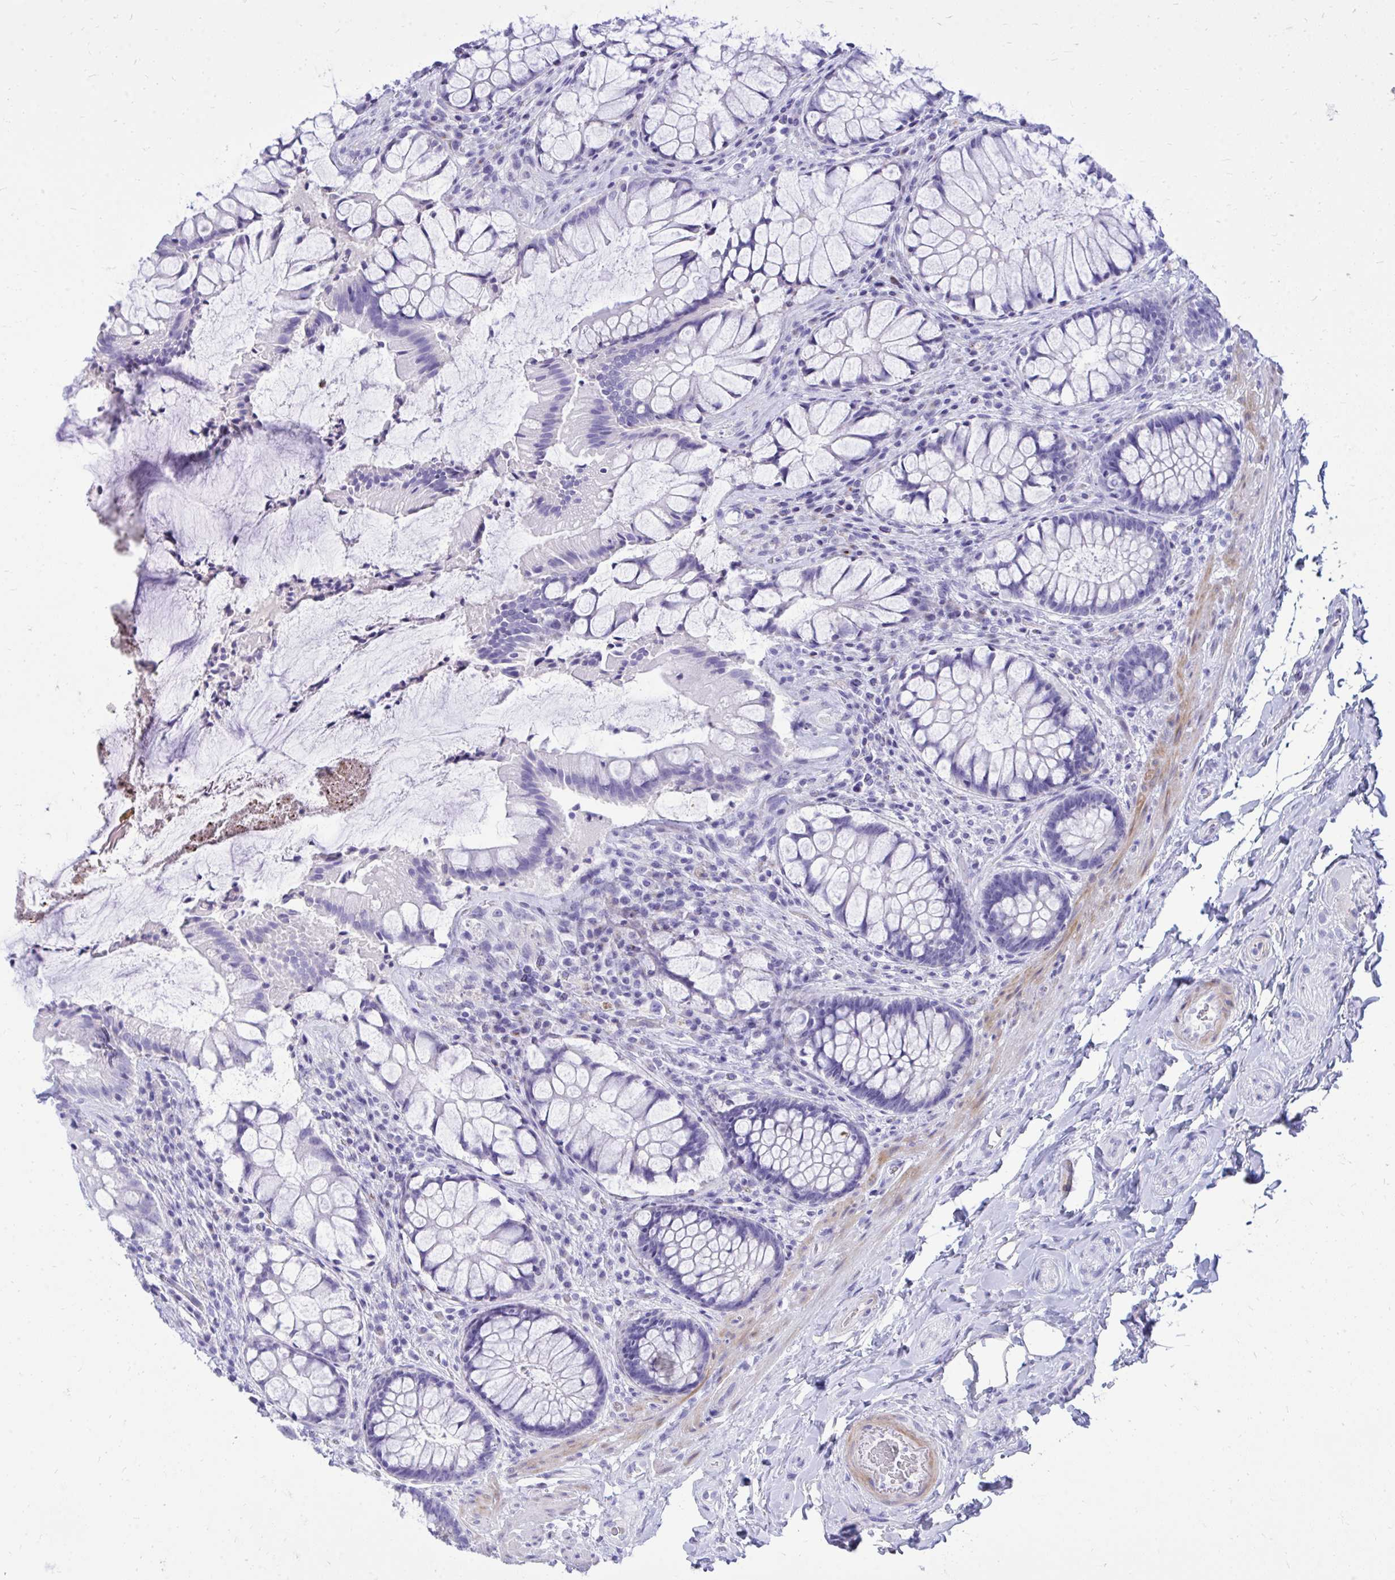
{"staining": {"intensity": "negative", "quantity": "none", "location": "none"}, "tissue": "rectum", "cell_type": "Glandular cells", "image_type": "normal", "snomed": [{"axis": "morphology", "description": "Normal tissue, NOS"}, {"axis": "topography", "description": "Rectum"}], "caption": "Glandular cells show no significant protein expression in benign rectum. (Stains: DAB IHC with hematoxylin counter stain, Microscopy: brightfield microscopy at high magnification).", "gene": "ANKDD1B", "patient": {"sex": "female", "age": 58}}